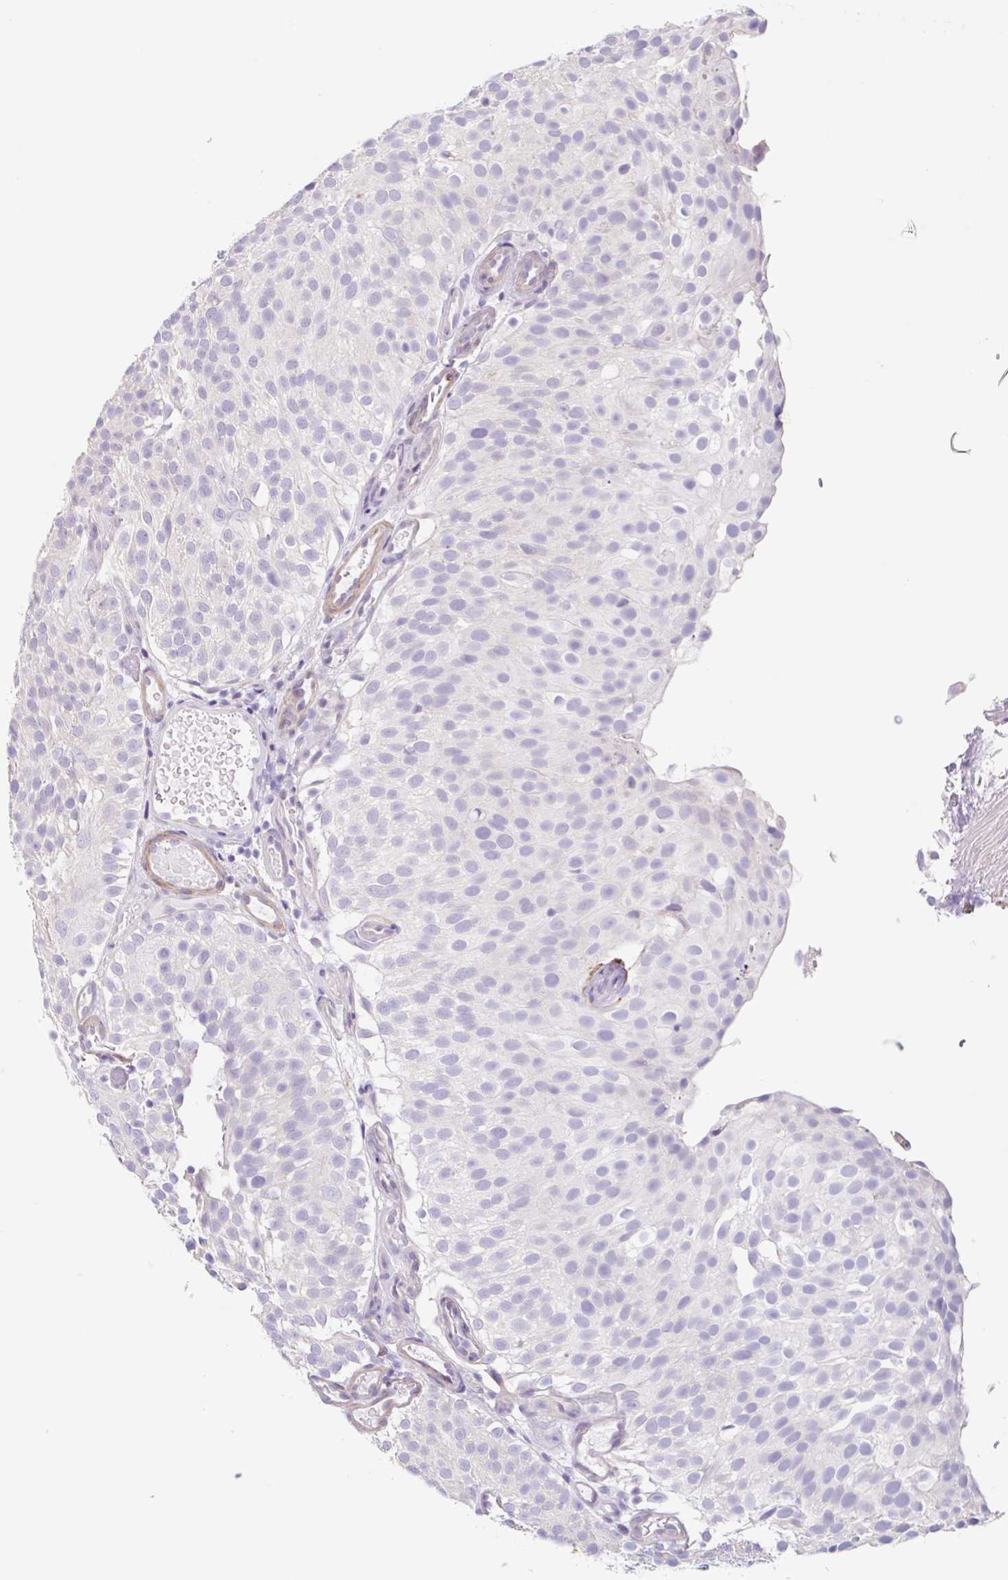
{"staining": {"intensity": "negative", "quantity": "none", "location": "none"}, "tissue": "urothelial cancer", "cell_type": "Tumor cells", "image_type": "cancer", "snomed": [{"axis": "morphology", "description": "Urothelial carcinoma, Low grade"}, {"axis": "topography", "description": "Urinary bladder"}], "caption": "Tumor cells are negative for brown protein staining in low-grade urothelial carcinoma.", "gene": "DCAF17", "patient": {"sex": "male", "age": 78}}